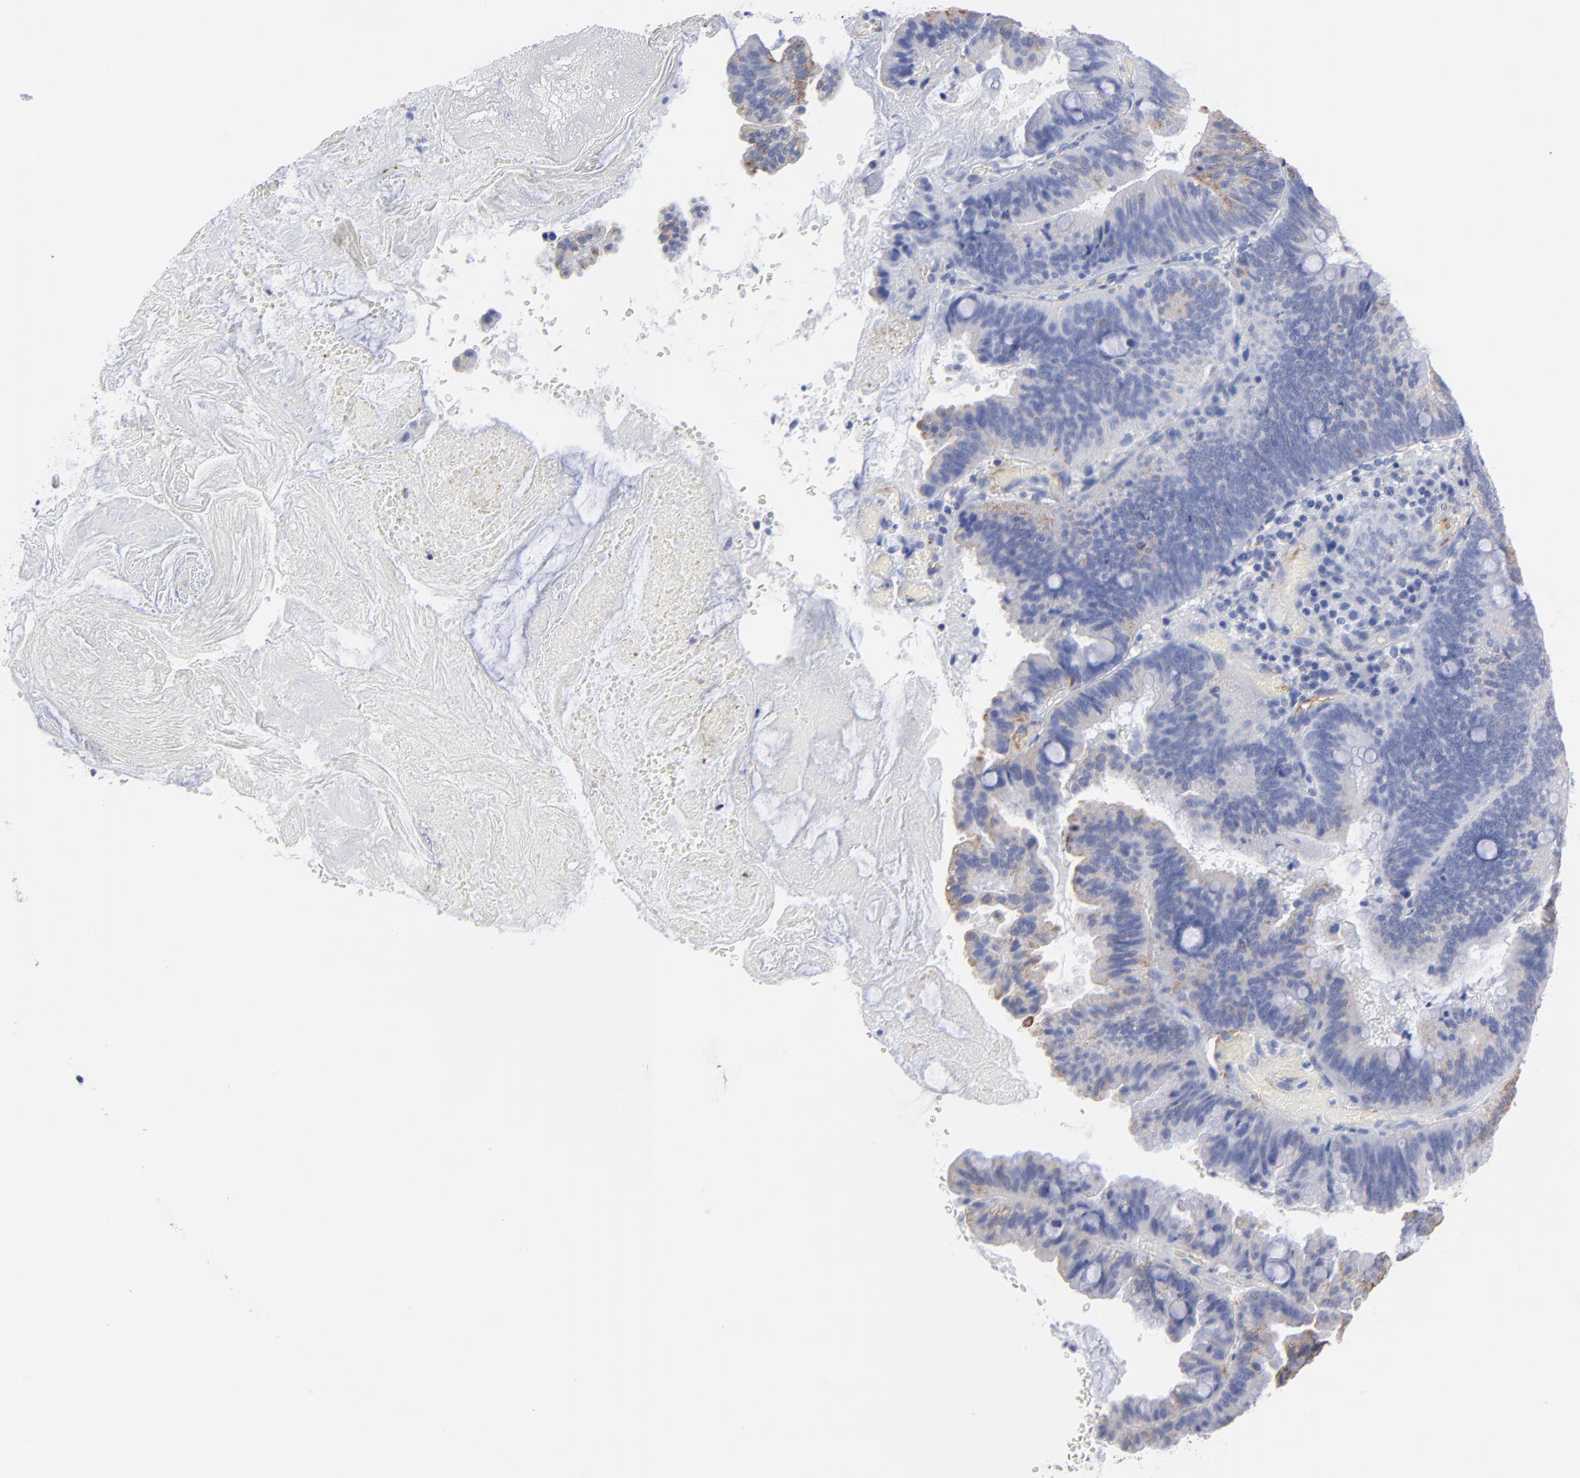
{"staining": {"intensity": "weak", "quantity": "<25%", "location": "cytoplasmic/membranous"}, "tissue": "pancreatic cancer", "cell_type": "Tumor cells", "image_type": "cancer", "snomed": [{"axis": "morphology", "description": "Adenocarcinoma, NOS"}, {"axis": "topography", "description": "Pancreas"}], "caption": "Tumor cells show no significant protein staining in pancreatic cancer (adenocarcinoma).", "gene": "CNTN3", "patient": {"sex": "male", "age": 82}}